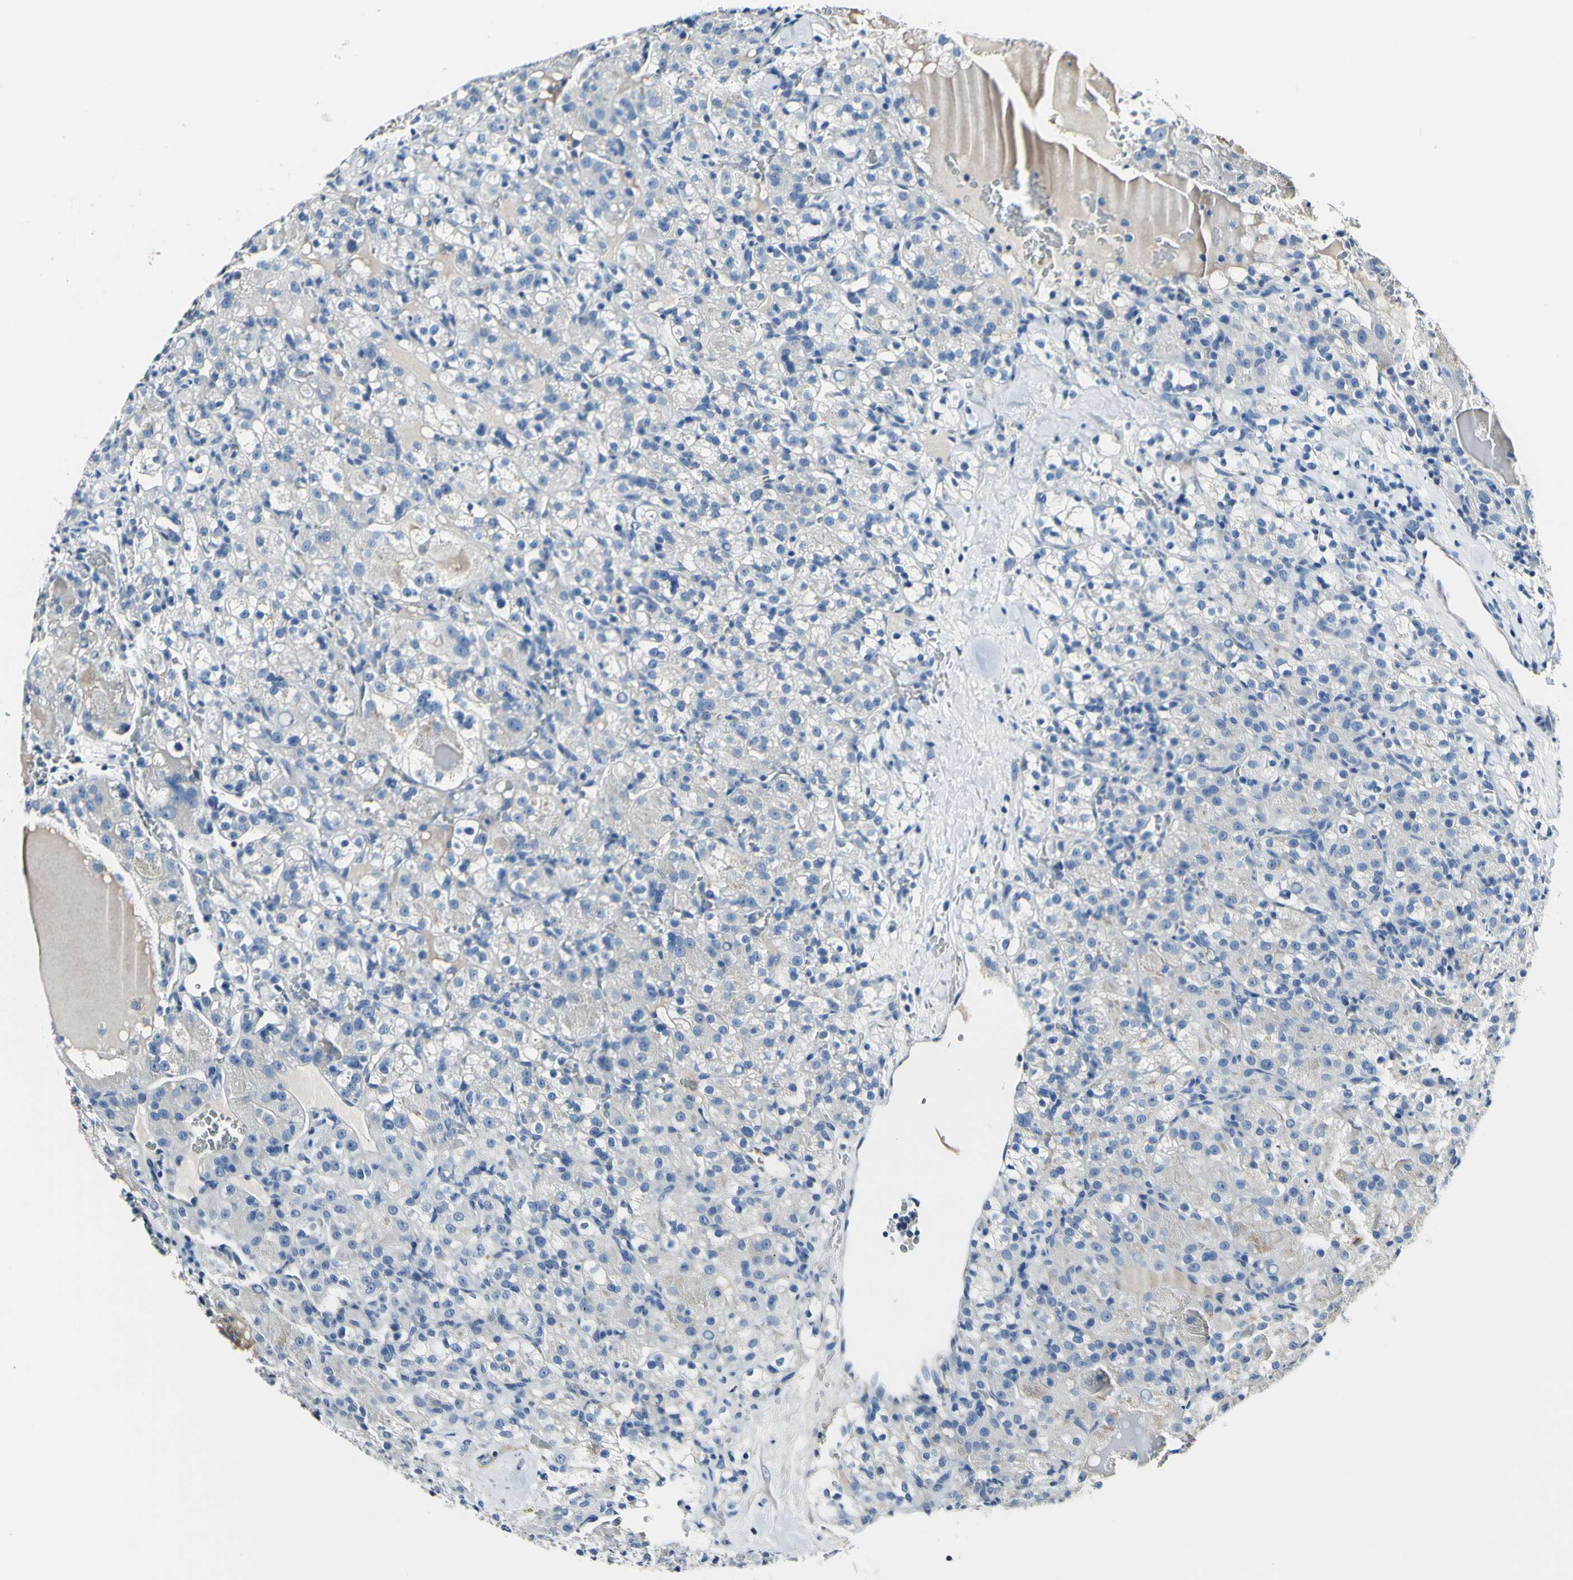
{"staining": {"intensity": "negative", "quantity": "none", "location": "none"}, "tissue": "renal cancer", "cell_type": "Tumor cells", "image_type": "cancer", "snomed": [{"axis": "morphology", "description": "Normal tissue, NOS"}, {"axis": "morphology", "description": "Adenocarcinoma, NOS"}, {"axis": "topography", "description": "Kidney"}], "caption": "There is no significant expression in tumor cells of adenocarcinoma (renal).", "gene": "COL6A3", "patient": {"sex": "male", "age": 61}}